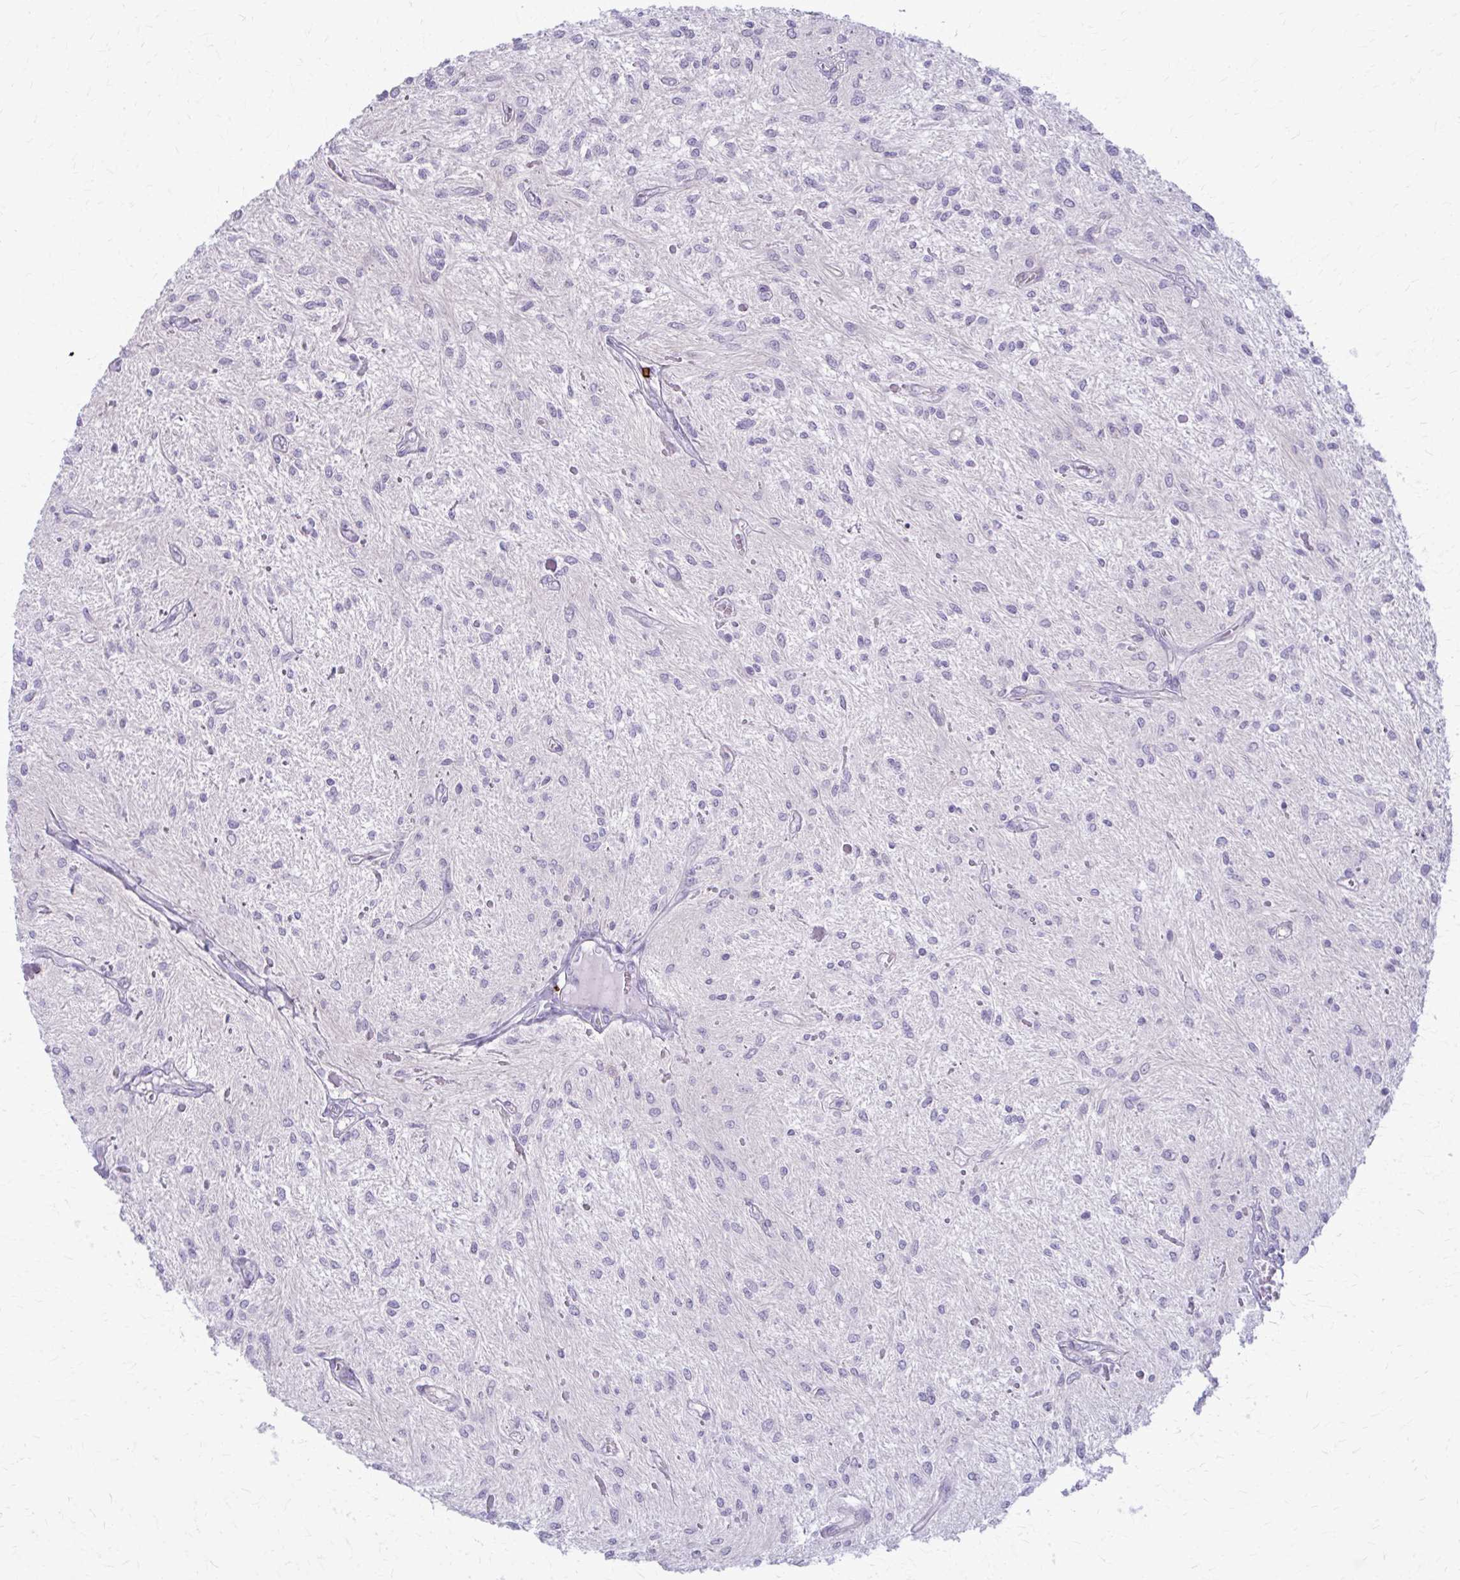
{"staining": {"intensity": "negative", "quantity": "none", "location": "none"}, "tissue": "glioma", "cell_type": "Tumor cells", "image_type": "cancer", "snomed": [{"axis": "morphology", "description": "Glioma, malignant, Low grade"}, {"axis": "topography", "description": "Cerebellum"}], "caption": "Glioma was stained to show a protein in brown. There is no significant expression in tumor cells.", "gene": "CD38", "patient": {"sex": "female", "age": 14}}